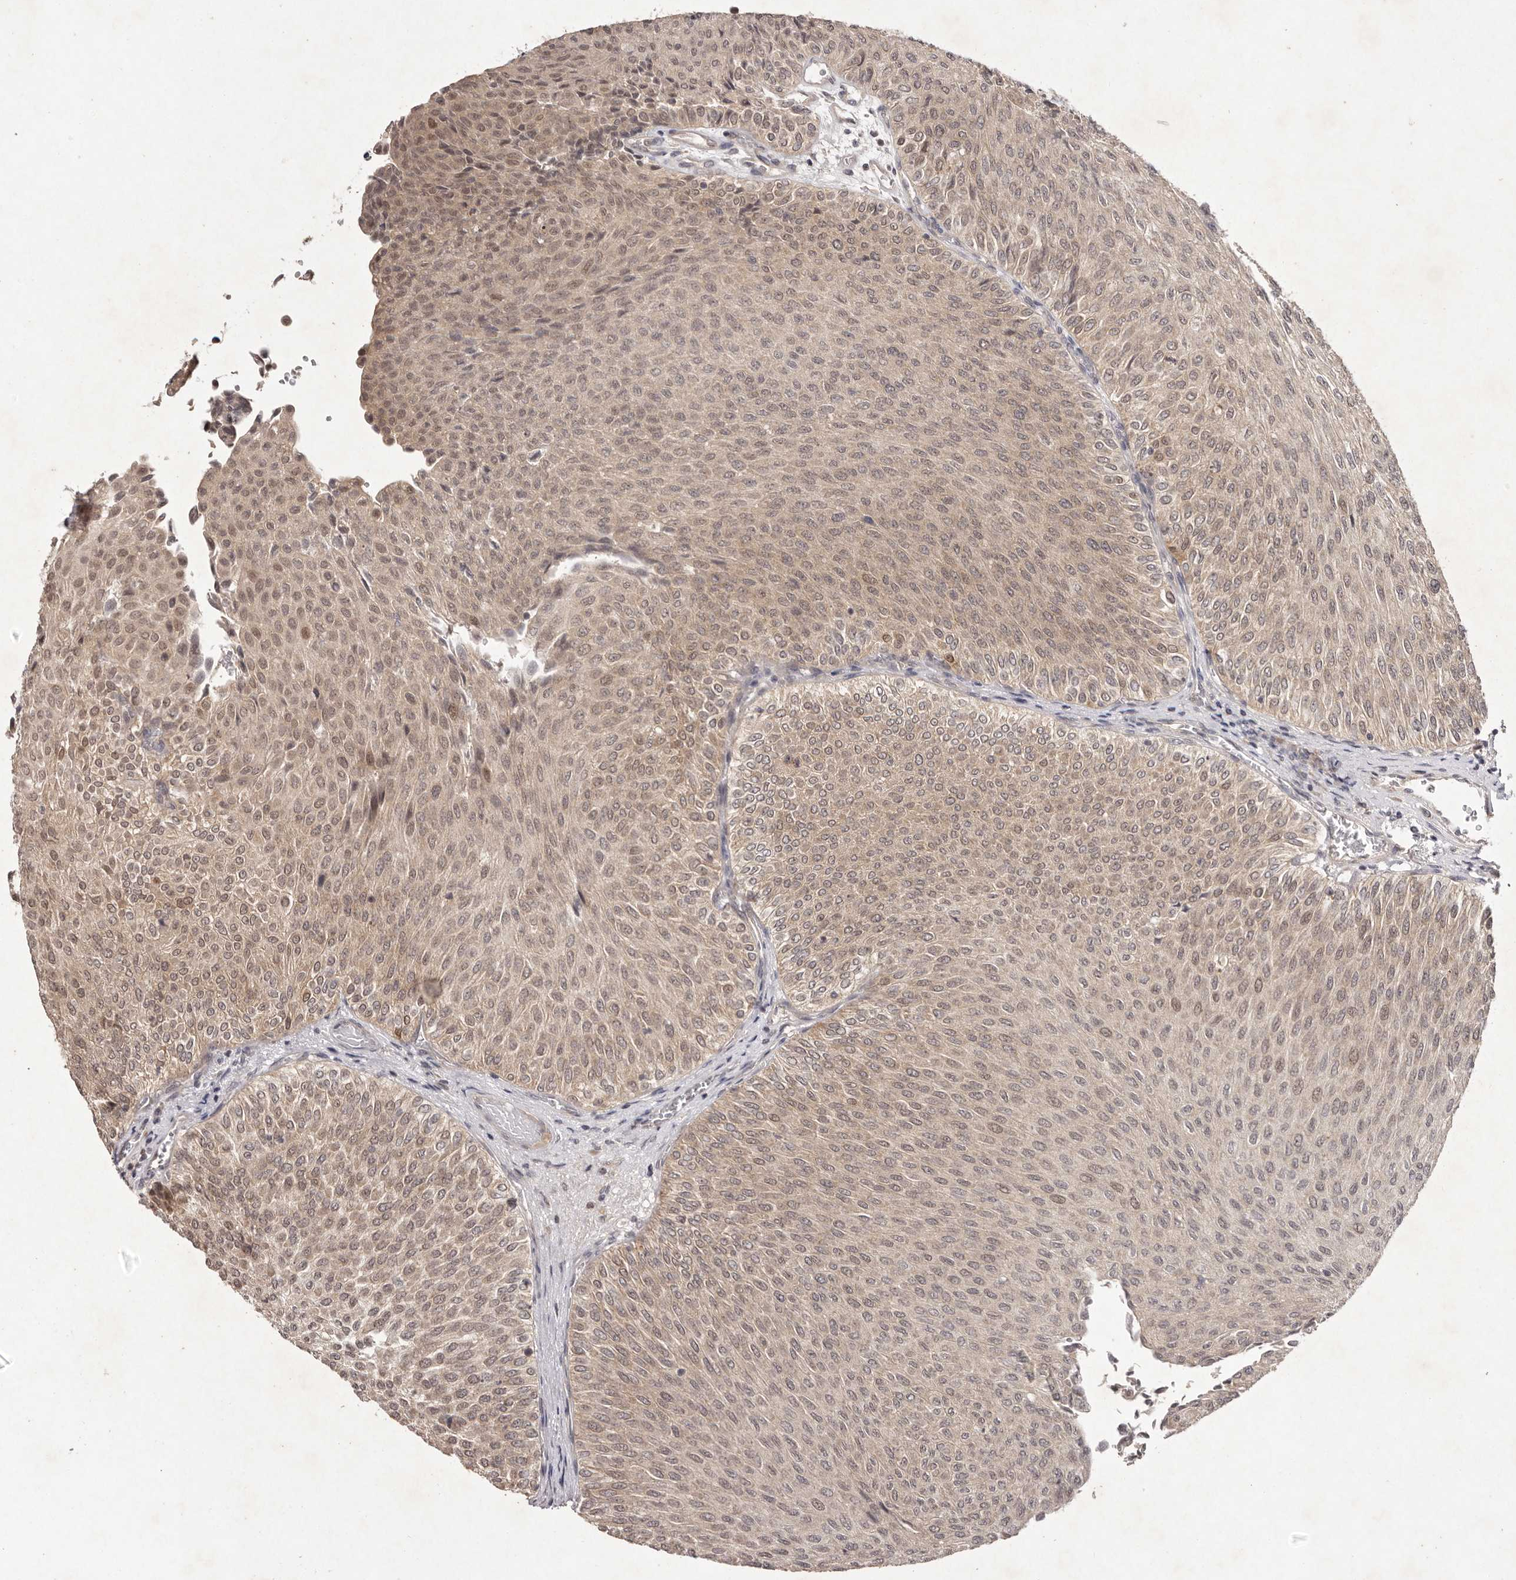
{"staining": {"intensity": "moderate", "quantity": ">75%", "location": "cytoplasmic/membranous,nuclear"}, "tissue": "urothelial cancer", "cell_type": "Tumor cells", "image_type": "cancer", "snomed": [{"axis": "morphology", "description": "Urothelial carcinoma, Low grade"}, {"axis": "topography", "description": "Urinary bladder"}], "caption": "Protein expression analysis of human urothelial carcinoma (low-grade) reveals moderate cytoplasmic/membranous and nuclear expression in approximately >75% of tumor cells.", "gene": "BUD31", "patient": {"sex": "male", "age": 78}}